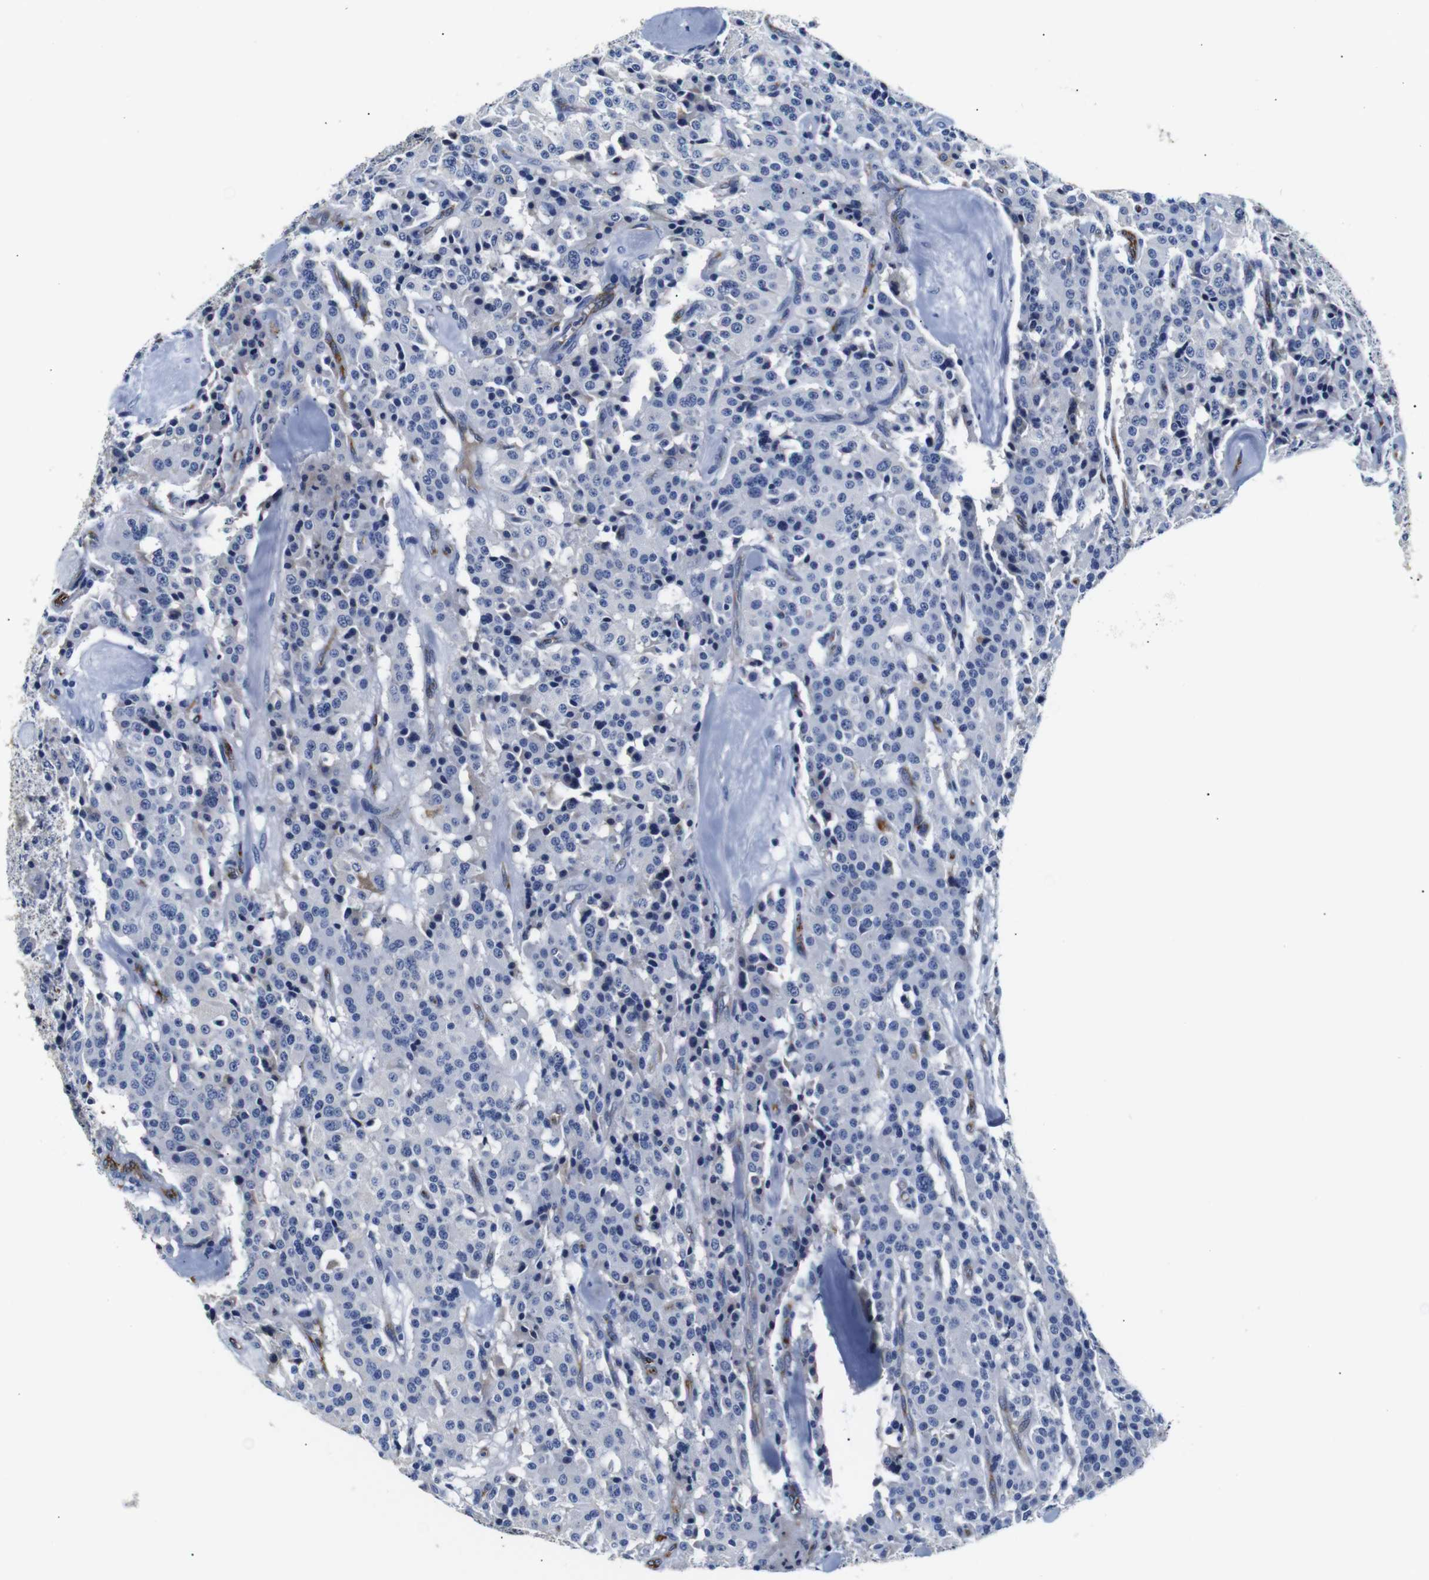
{"staining": {"intensity": "negative", "quantity": "none", "location": "none"}, "tissue": "carcinoid", "cell_type": "Tumor cells", "image_type": "cancer", "snomed": [{"axis": "morphology", "description": "Carcinoid, malignant, NOS"}, {"axis": "topography", "description": "Lung"}], "caption": "Immunohistochemistry of human carcinoid exhibits no staining in tumor cells.", "gene": "MUC4", "patient": {"sex": "male", "age": 30}}